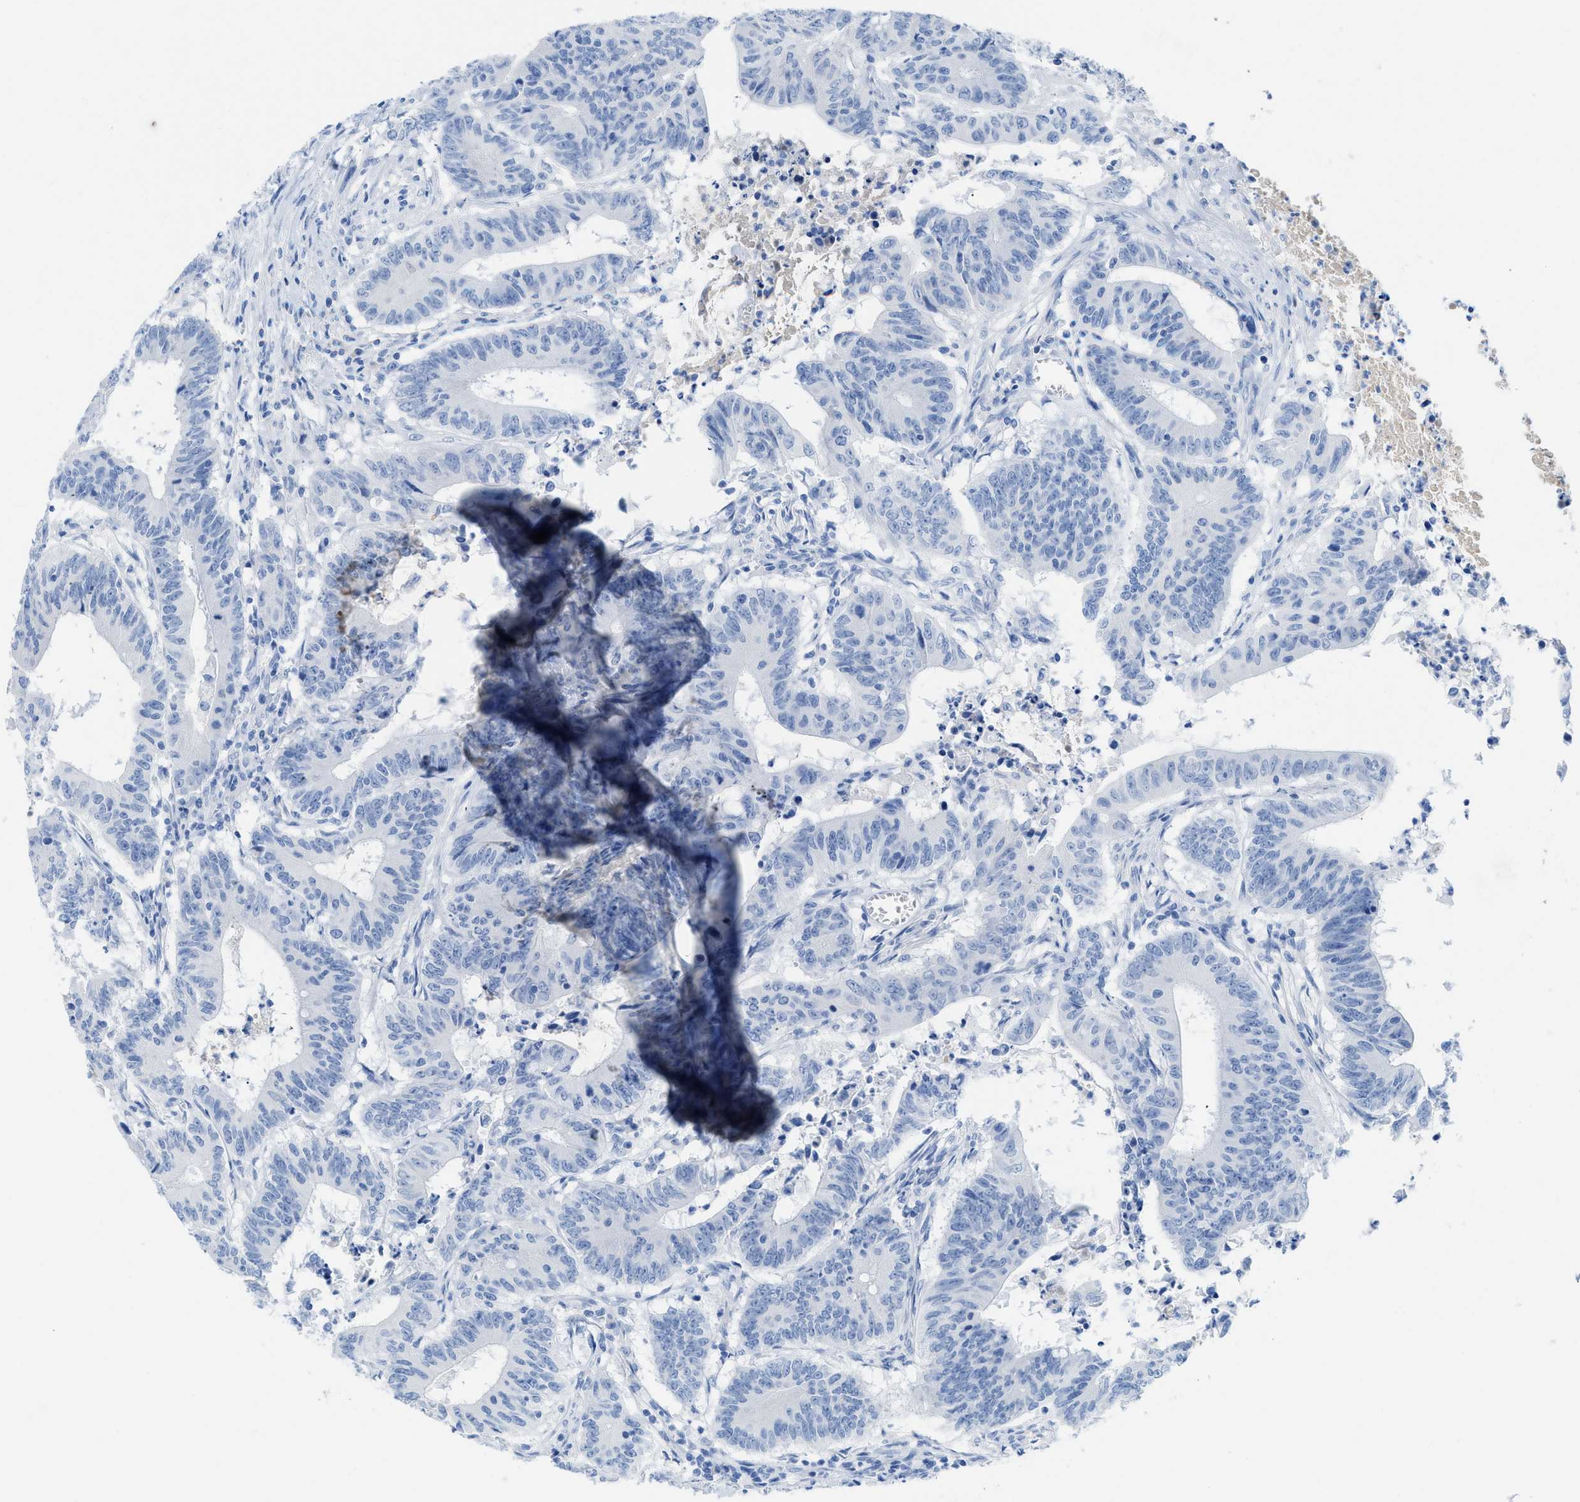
{"staining": {"intensity": "negative", "quantity": "none", "location": "none"}, "tissue": "colorectal cancer", "cell_type": "Tumor cells", "image_type": "cancer", "snomed": [{"axis": "morphology", "description": "Adenocarcinoma, NOS"}, {"axis": "topography", "description": "Colon"}], "caption": "Immunohistochemistry of colorectal cancer (adenocarcinoma) exhibits no staining in tumor cells.", "gene": "COL3A1", "patient": {"sex": "male", "age": 45}}